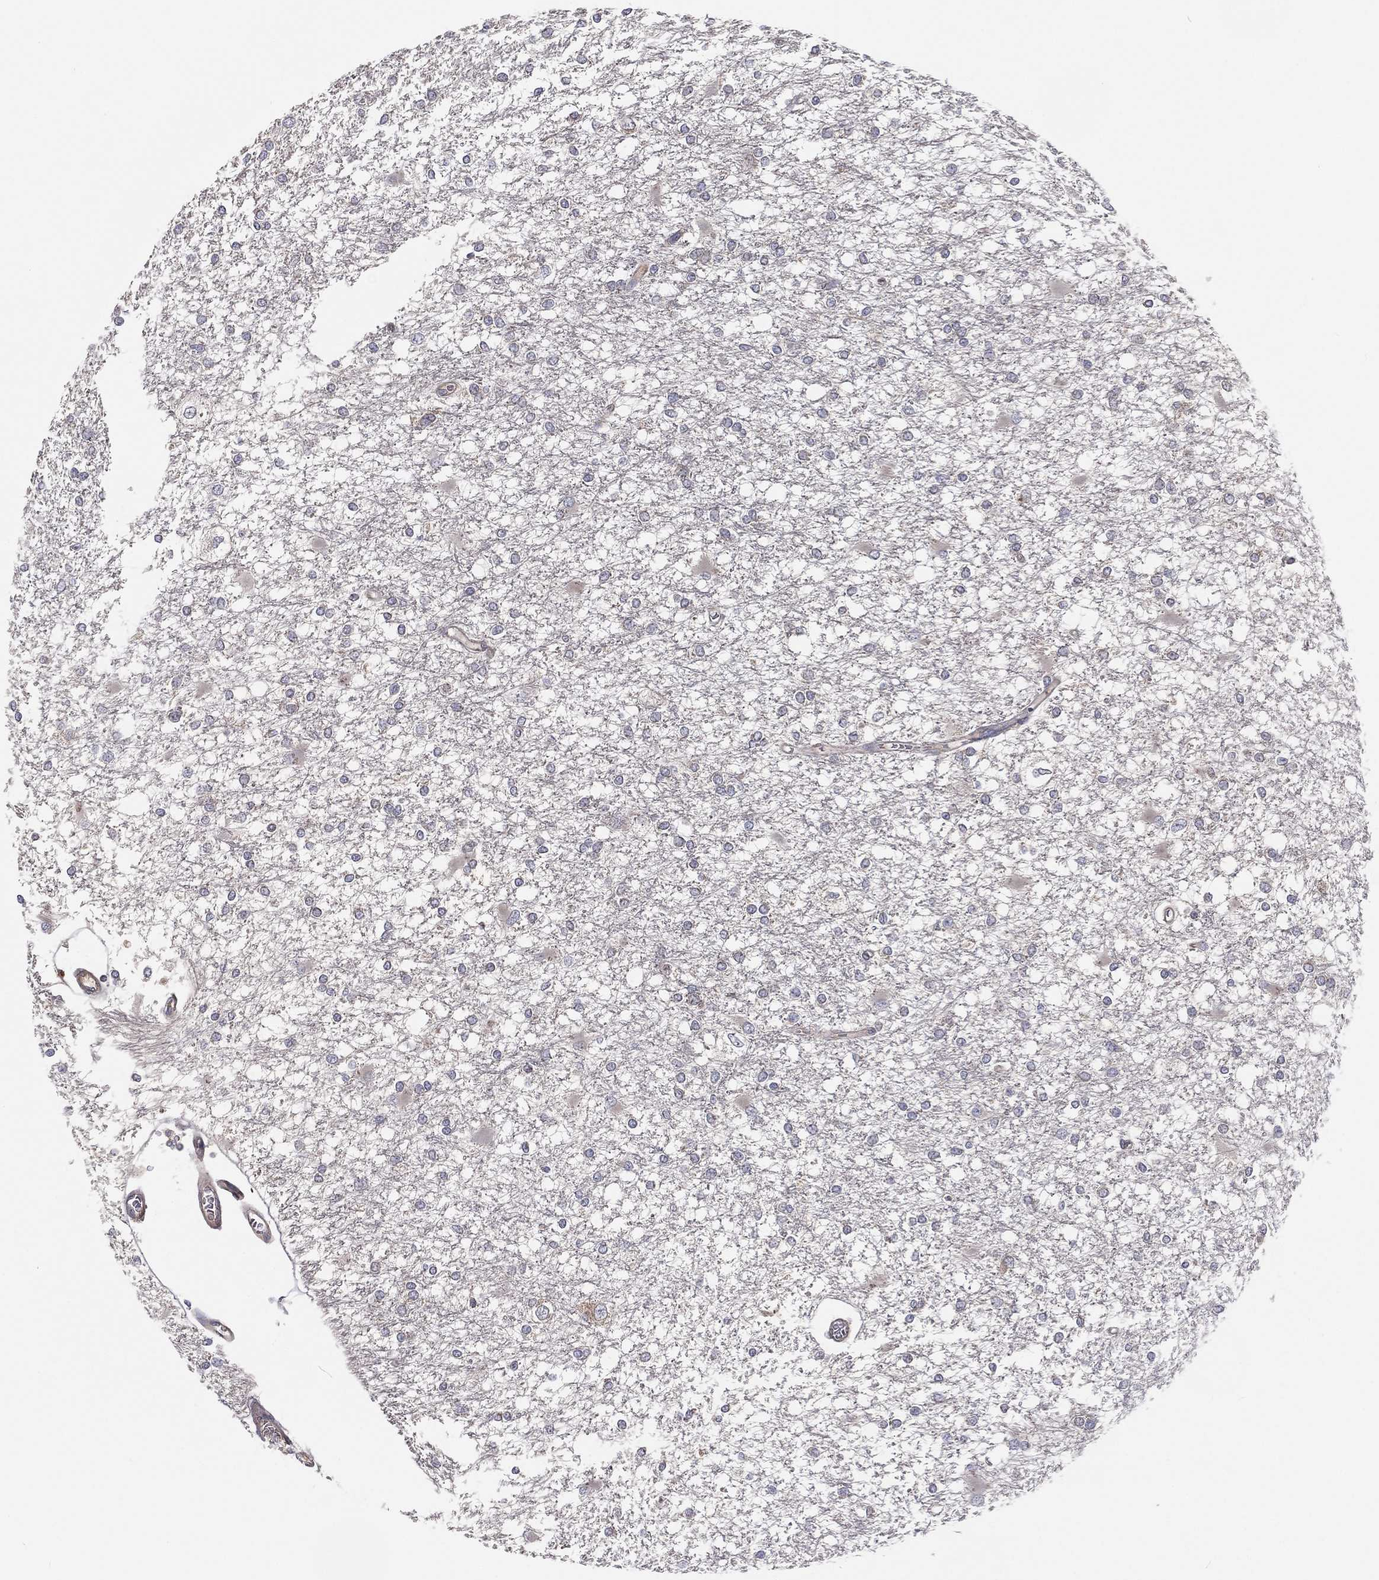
{"staining": {"intensity": "negative", "quantity": "none", "location": "none"}, "tissue": "glioma", "cell_type": "Tumor cells", "image_type": "cancer", "snomed": [{"axis": "morphology", "description": "Glioma, malignant, High grade"}, {"axis": "topography", "description": "Cerebral cortex"}], "caption": "A high-resolution photomicrograph shows IHC staining of high-grade glioma (malignant), which displays no significant positivity in tumor cells.", "gene": "EIF2B5", "patient": {"sex": "male", "age": 79}}